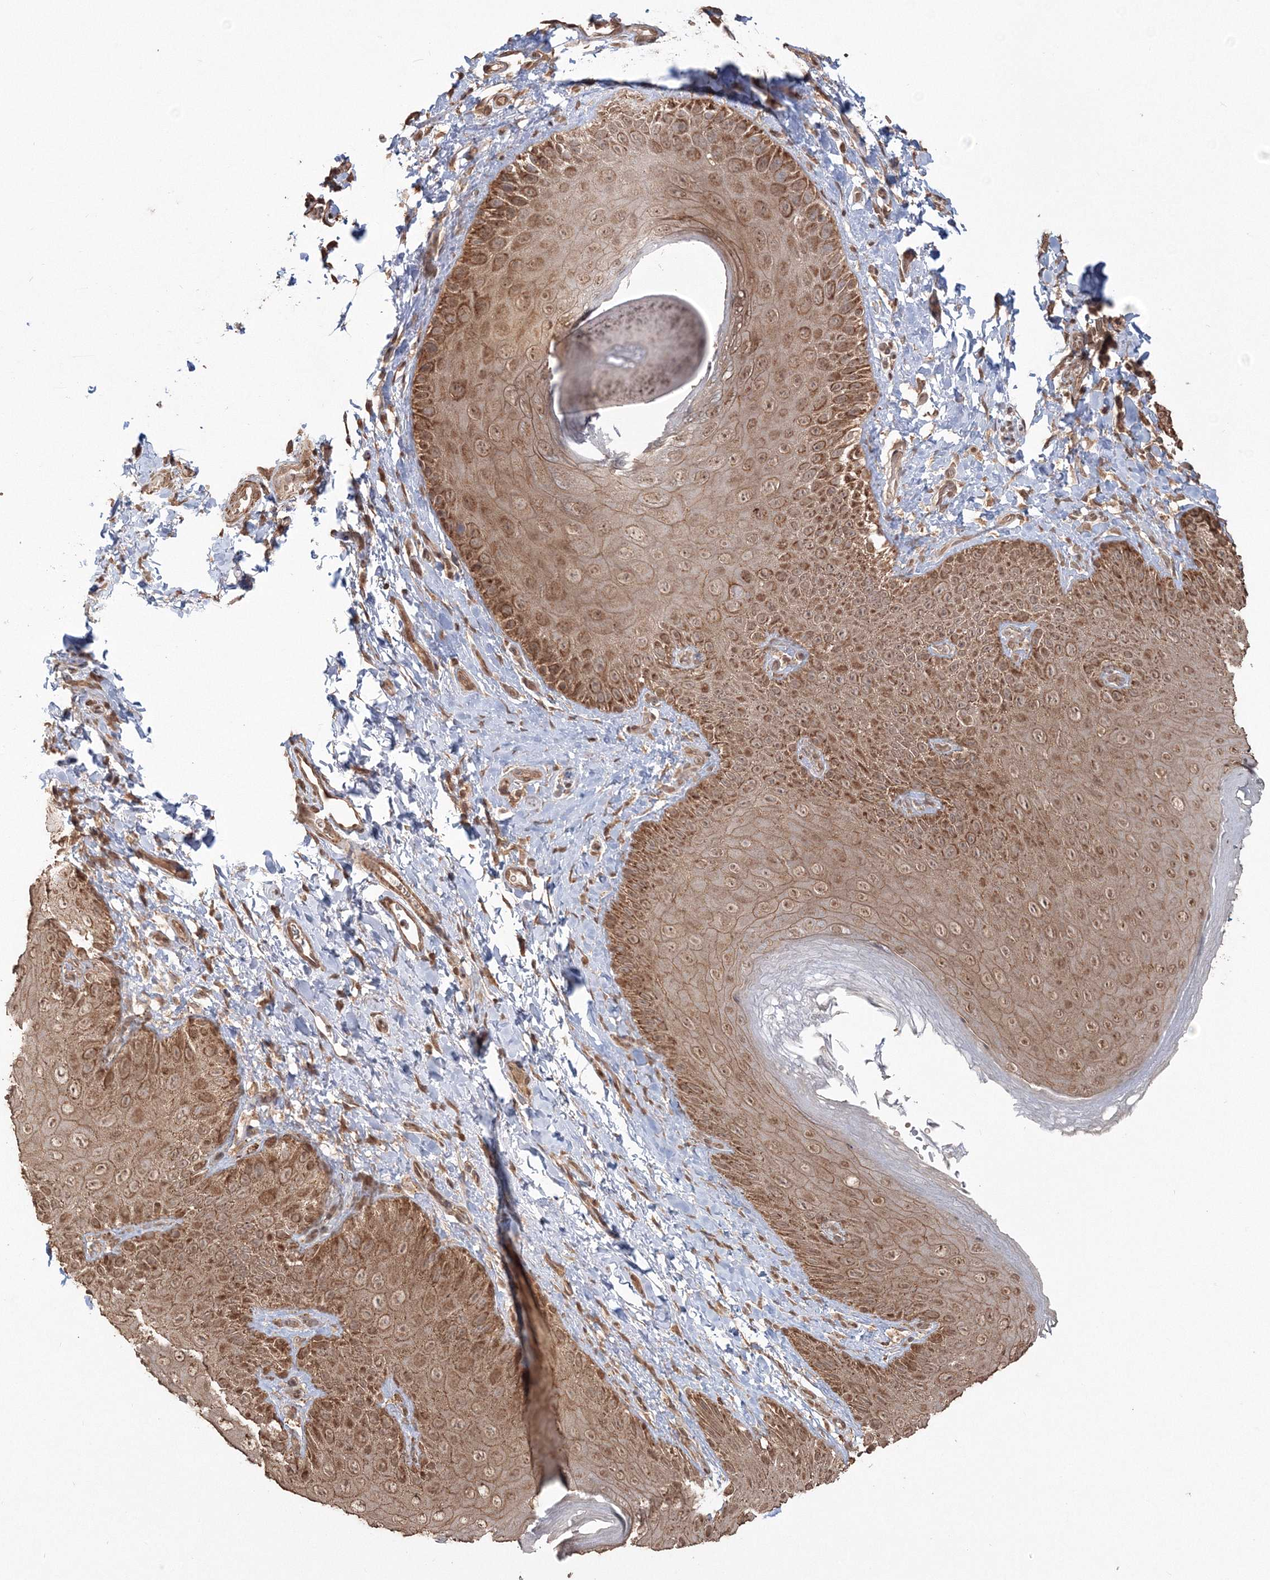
{"staining": {"intensity": "moderate", "quantity": ">75%", "location": "cytoplasmic/membranous,nuclear"}, "tissue": "skin", "cell_type": "Epidermal cells", "image_type": "normal", "snomed": [{"axis": "morphology", "description": "Normal tissue, NOS"}, {"axis": "topography", "description": "Anal"}], "caption": "Immunohistochemistry of normal human skin exhibits medium levels of moderate cytoplasmic/membranous,nuclear staining in approximately >75% of epidermal cells. (Stains: DAB (3,3'-diaminobenzidine) in brown, nuclei in blue, Microscopy: brightfield microscopy at high magnification).", "gene": "CCDC122", "patient": {"sex": "male", "age": 44}}